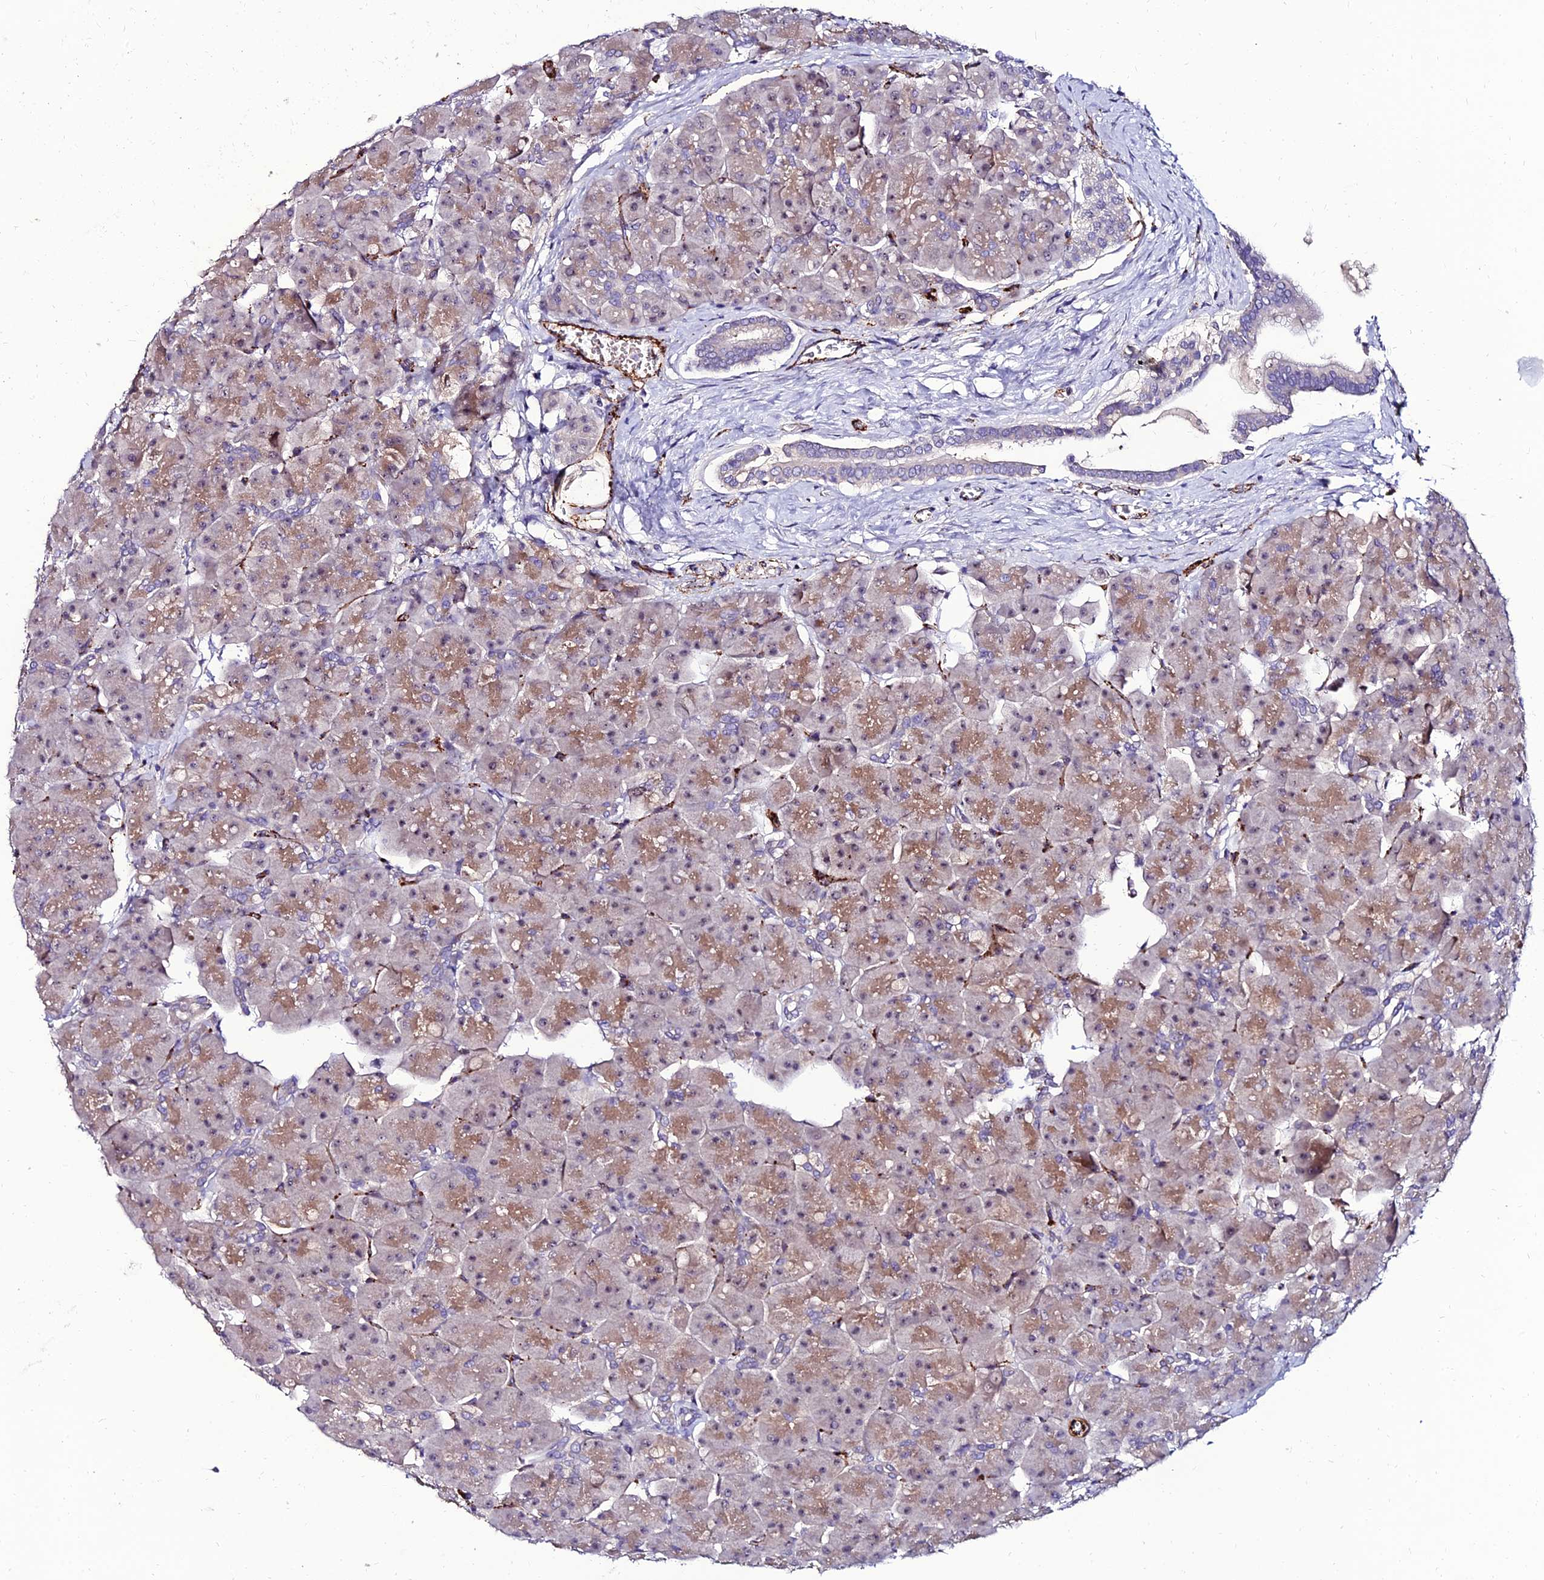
{"staining": {"intensity": "moderate", "quantity": "25%-75%", "location": "cytoplasmic/membranous"}, "tissue": "pancreas", "cell_type": "Exocrine glandular cells", "image_type": "normal", "snomed": [{"axis": "morphology", "description": "Normal tissue, NOS"}, {"axis": "topography", "description": "Pancreas"}], "caption": "The immunohistochemical stain highlights moderate cytoplasmic/membranous expression in exocrine glandular cells of benign pancreas.", "gene": "ALDH3B2", "patient": {"sex": "male", "age": 66}}